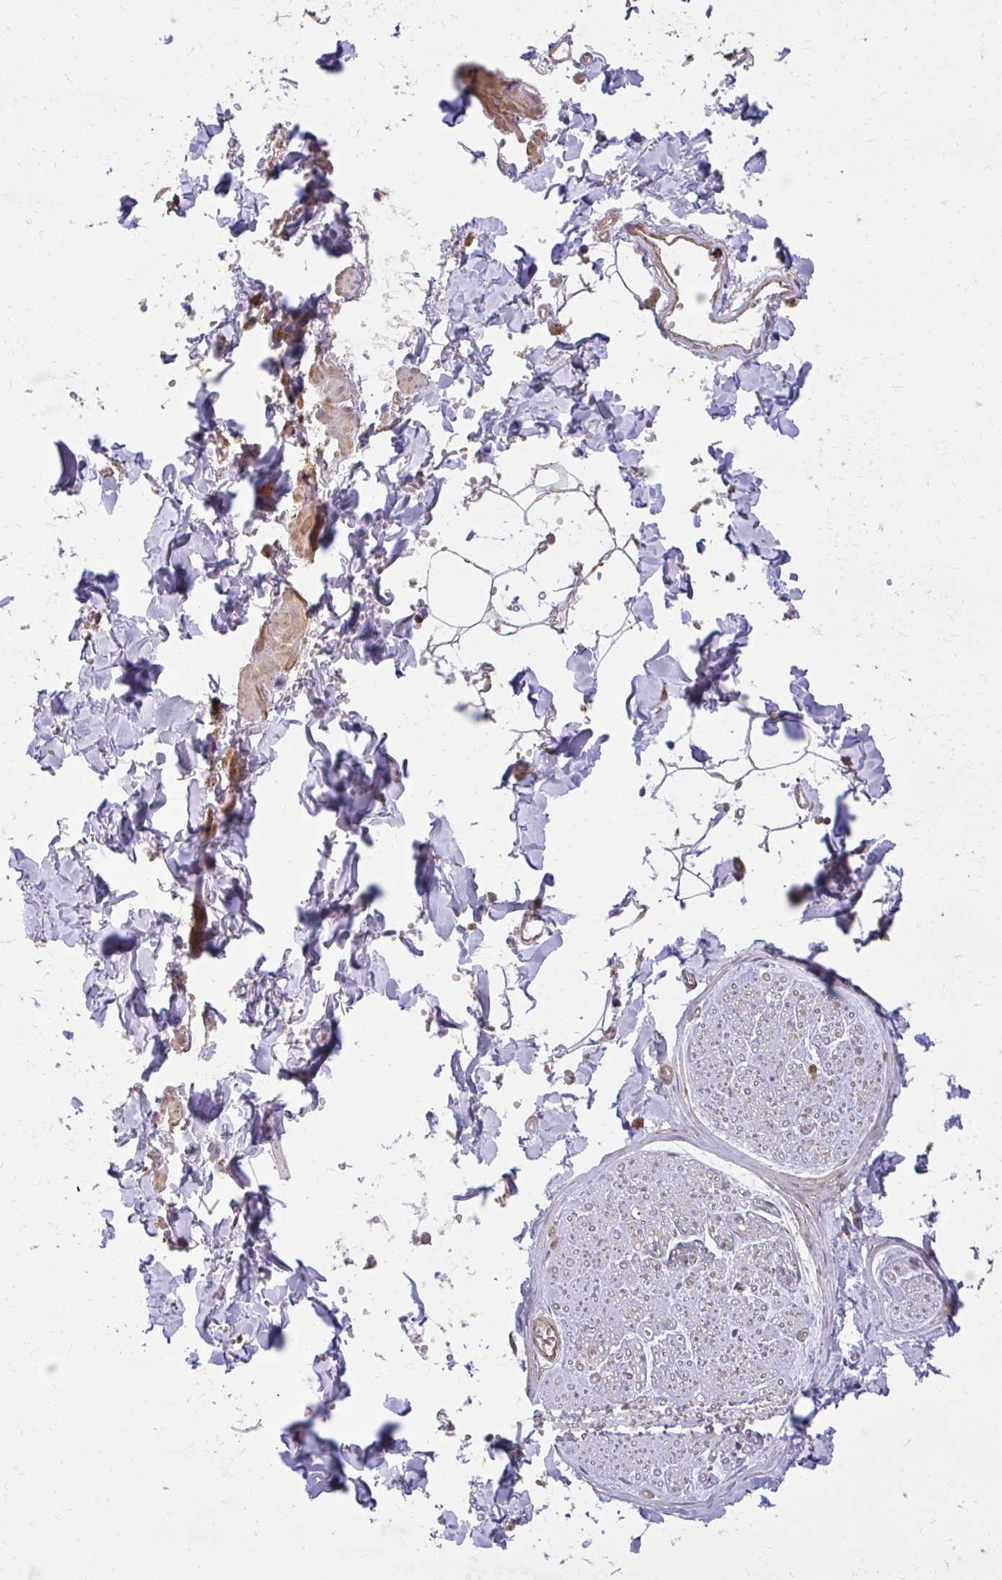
{"staining": {"intensity": "negative", "quantity": "none", "location": "none"}, "tissue": "adipose tissue", "cell_type": "Adipocytes", "image_type": "normal", "snomed": [{"axis": "morphology", "description": "Normal tissue, NOS"}, {"axis": "topography", "description": "Cartilage tissue"}, {"axis": "topography", "description": "Bronchus"}, {"axis": "topography", "description": "Peripheral nerve tissue"}], "caption": "IHC histopathology image of benign adipose tissue: adipose tissue stained with DAB exhibits no significant protein positivity in adipocytes. (Stains: DAB (3,3'-diaminobenzidine) immunohistochemistry (IHC) with hematoxylin counter stain, Microscopy: brightfield microscopy at high magnification).", "gene": "GNS", "patient": {"sex": "female", "age": 59}}